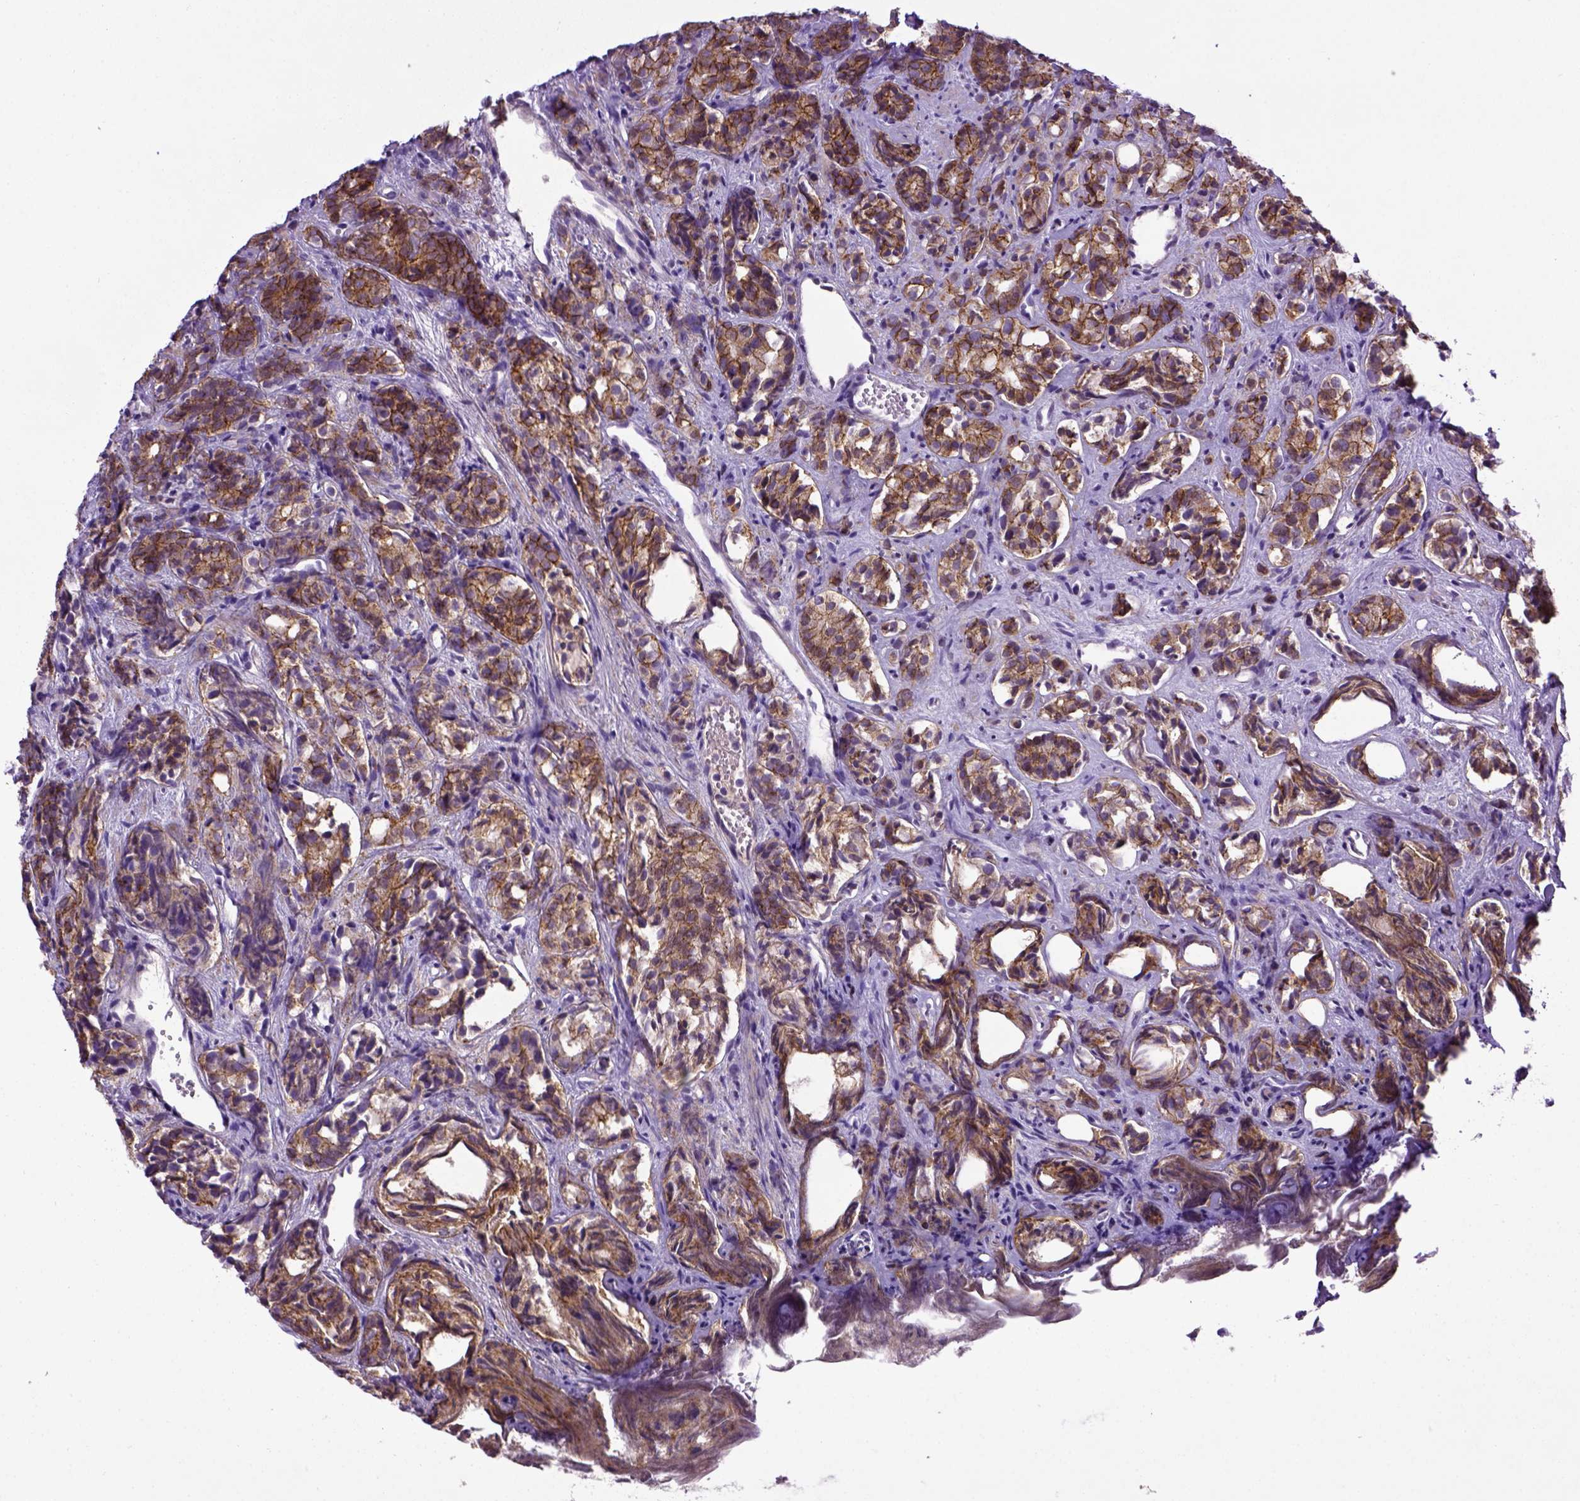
{"staining": {"intensity": "strong", "quantity": ">75%", "location": "cytoplasmic/membranous"}, "tissue": "prostate cancer", "cell_type": "Tumor cells", "image_type": "cancer", "snomed": [{"axis": "morphology", "description": "Adenocarcinoma, High grade"}, {"axis": "topography", "description": "Prostate"}], "caption": "There is high levels of strong cytoplasmic/membranous expression in tumor cells of prostate cancer (high-grade adenocarcinoma), as demonstrated by immunohistochemical staining (brown color).", "gene": "CDH1", "patient": {"sex": "male", "age": 84}}